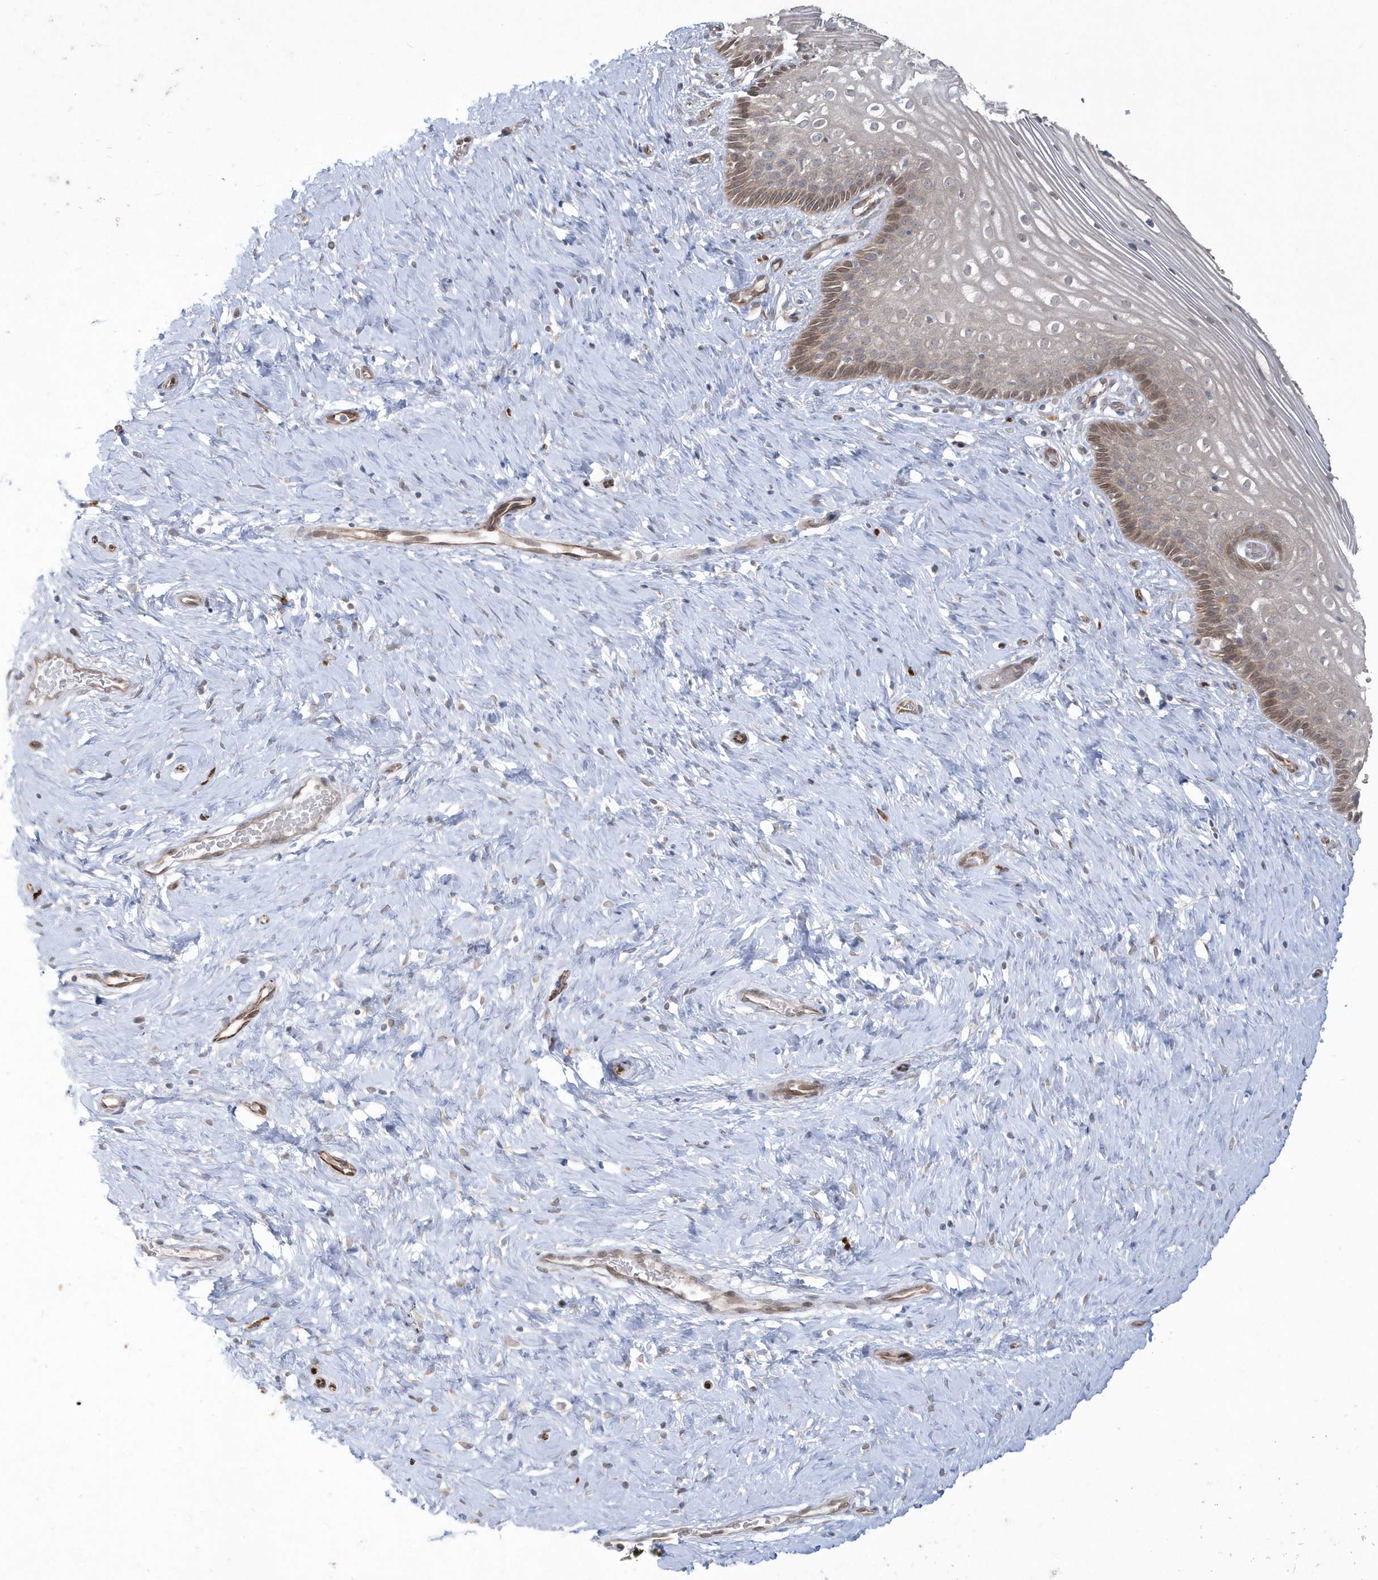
{"staining": {"intensity": "weak", "quantity": "25%-75%", "location": "cytoplasmic/membranous"}, "tissue": "cervix", "cell_type": "Glandular cells", "image_type": "normal", "snomed": [{"axis": "morphology", "description": "Normal tissue, NOS"}, {"axis": "topography", "description": "Cervix"}], "caption": "Immunohistochemical staining of normal cervix demonstrates 25%-75% levels of weak cytoplasmic/membranous protein positivity in approximately 25%-75% of glandular cells. (Stains: DAB (3,3'-diaminobenzidine) in brown, nuclei in blue, Microscopy: brightfield microscopy at high magnification).", "gene": "DHX57", "patient": {"sex": "female", "age": 33}}